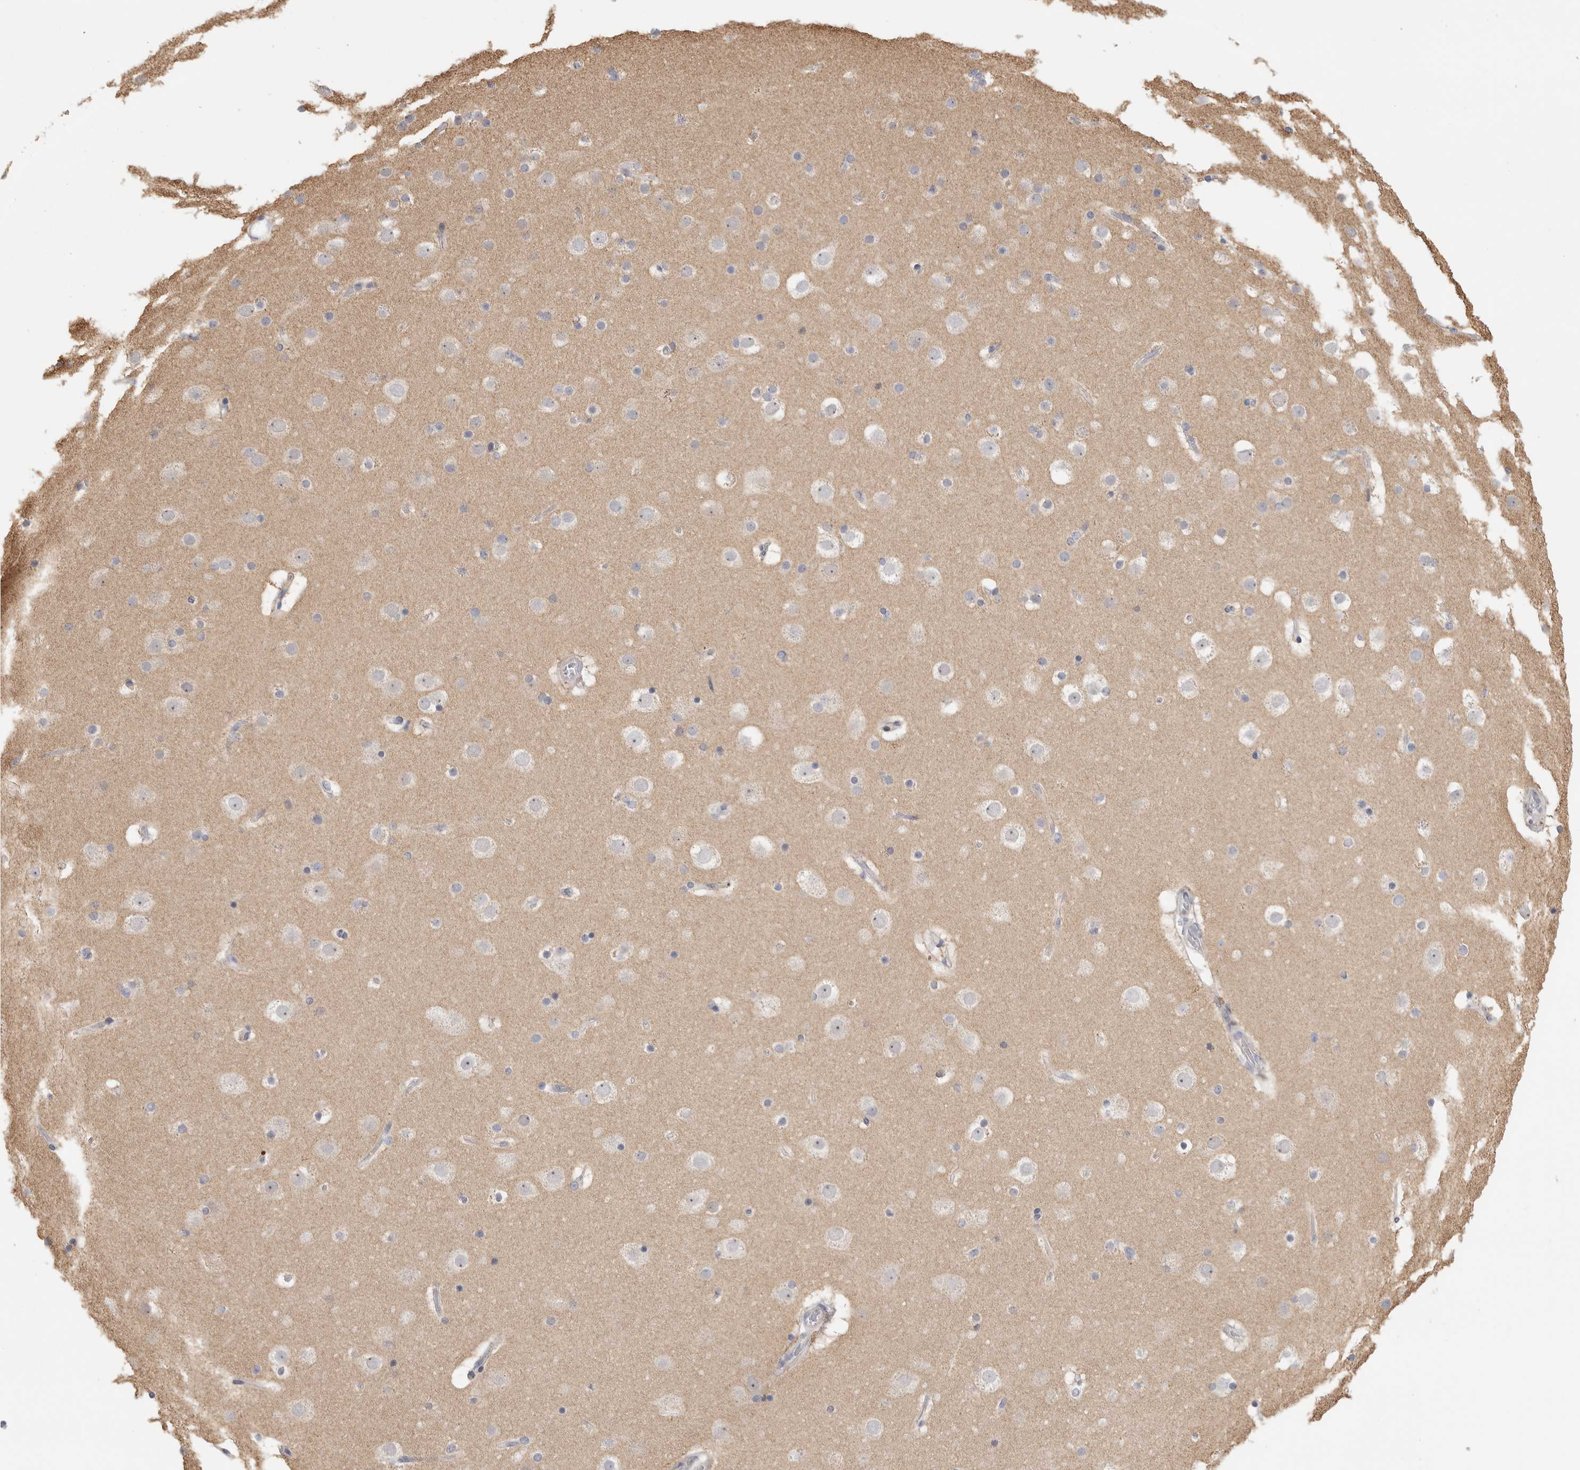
{"staining": {"intensity": "negative", "quantity": "none", "location": "none"}, "tissue": "cerebral cortex", "cell_type": "Endothelial cells", "image_type": "normal", "snomed": [{"axis": "morphology", "description": "Normal tissue, NOS"}, {"axis": "topography", "description": "Cerebral cortex"}], "caption": "Cerebral cortex stained for a protein using immunohistochemistry (IHC) displays no expression endothelial cells.", "gene": "DCXR", "patient": {"sex": "male", "age": 57}}